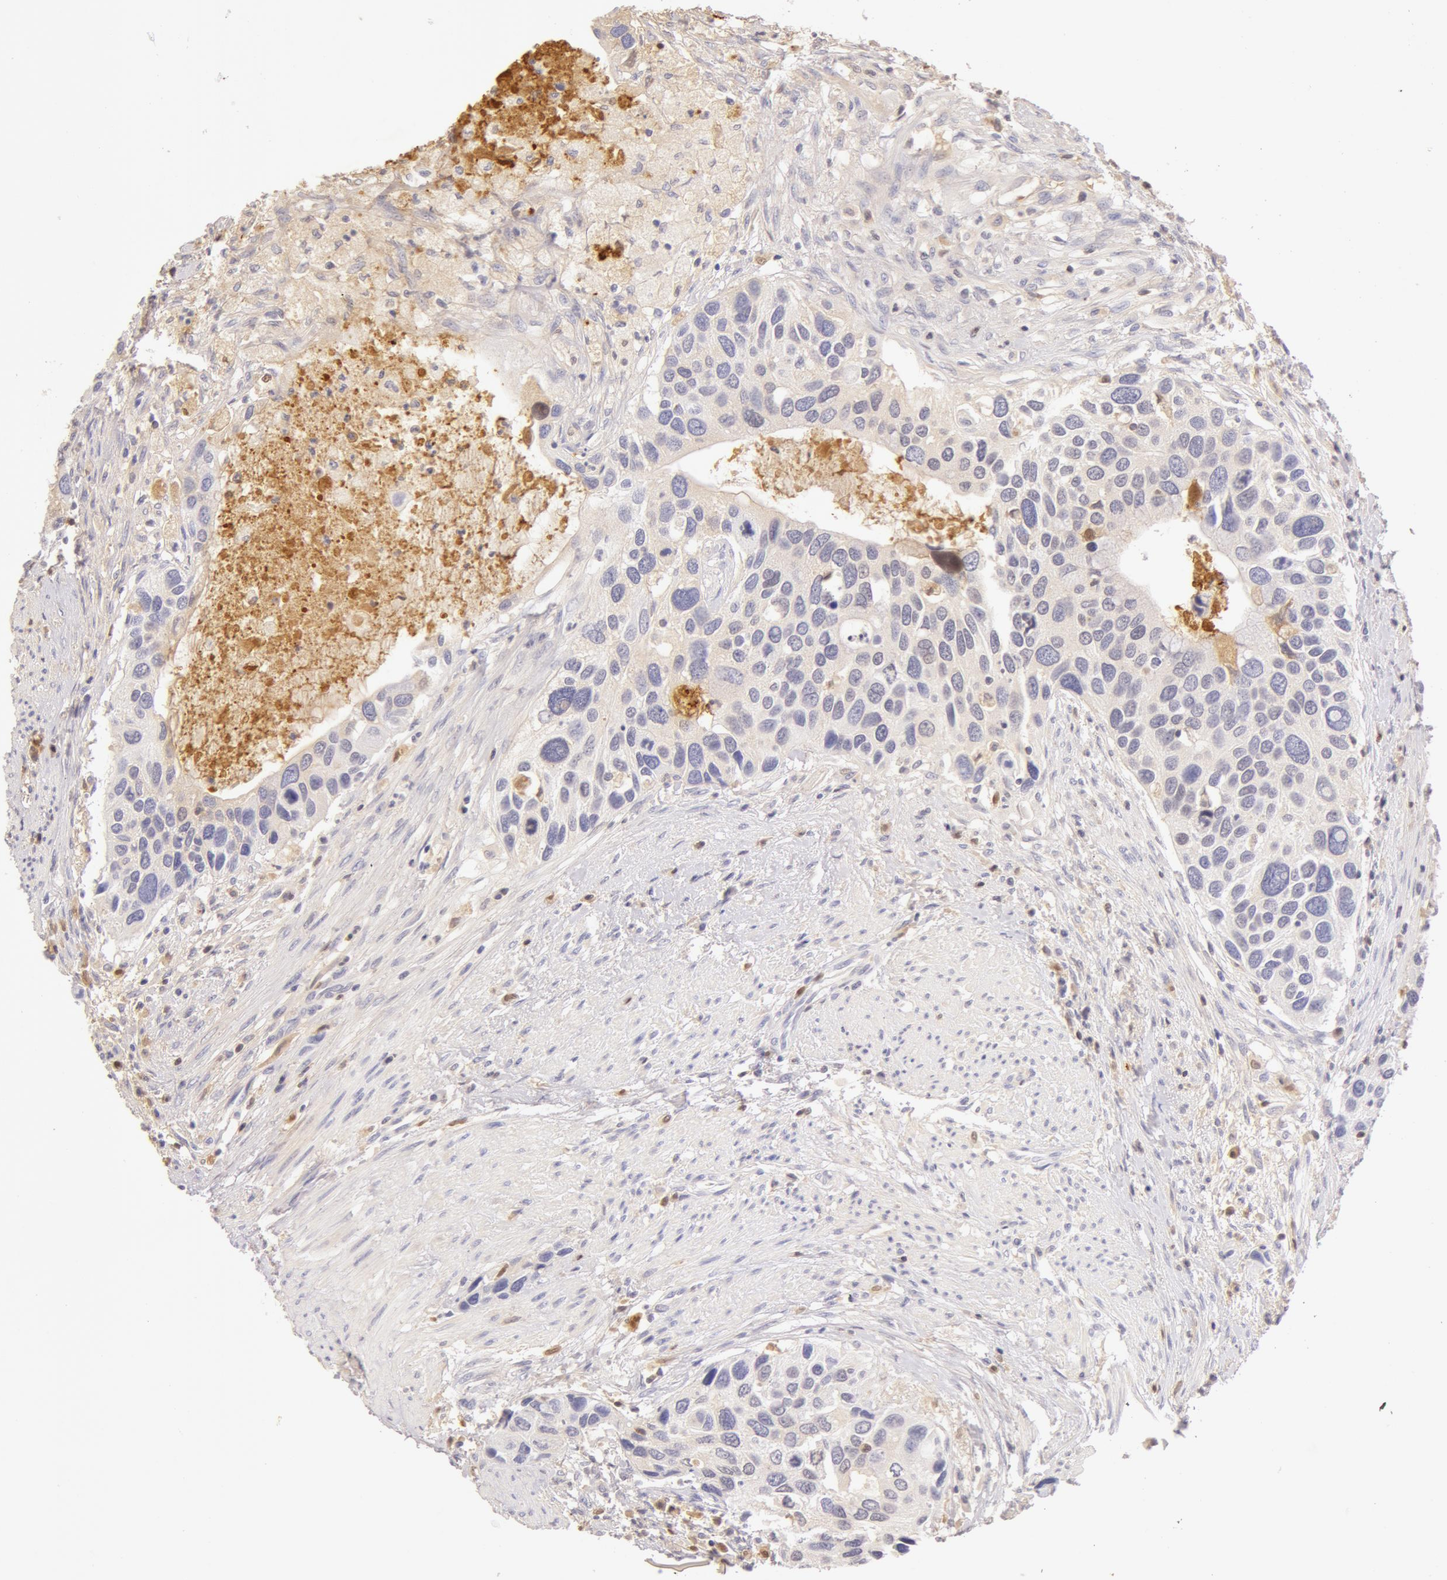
{"staining": {"intensity": "negative", "quantity": "none", "location": "none"}, "tissue": "urothelial cancer", "cell_type": "Tumor cells", "image_type": "cancer", "snomed": [{"axis": "morphology", "description": "Urothelial carcinoma, High grade"}, {"axis": "topography", "description": "Urinary bladder"}], "caption": "DAB immunohistochemical staining of human high-grade urothelial carcinoma exhibits no significant staining in tumor cells. (Immunohistochemistry, brightfield microscopy, high magnification).", "gene": "AHSG", "patient": {"sex": "male", "age": 66}}